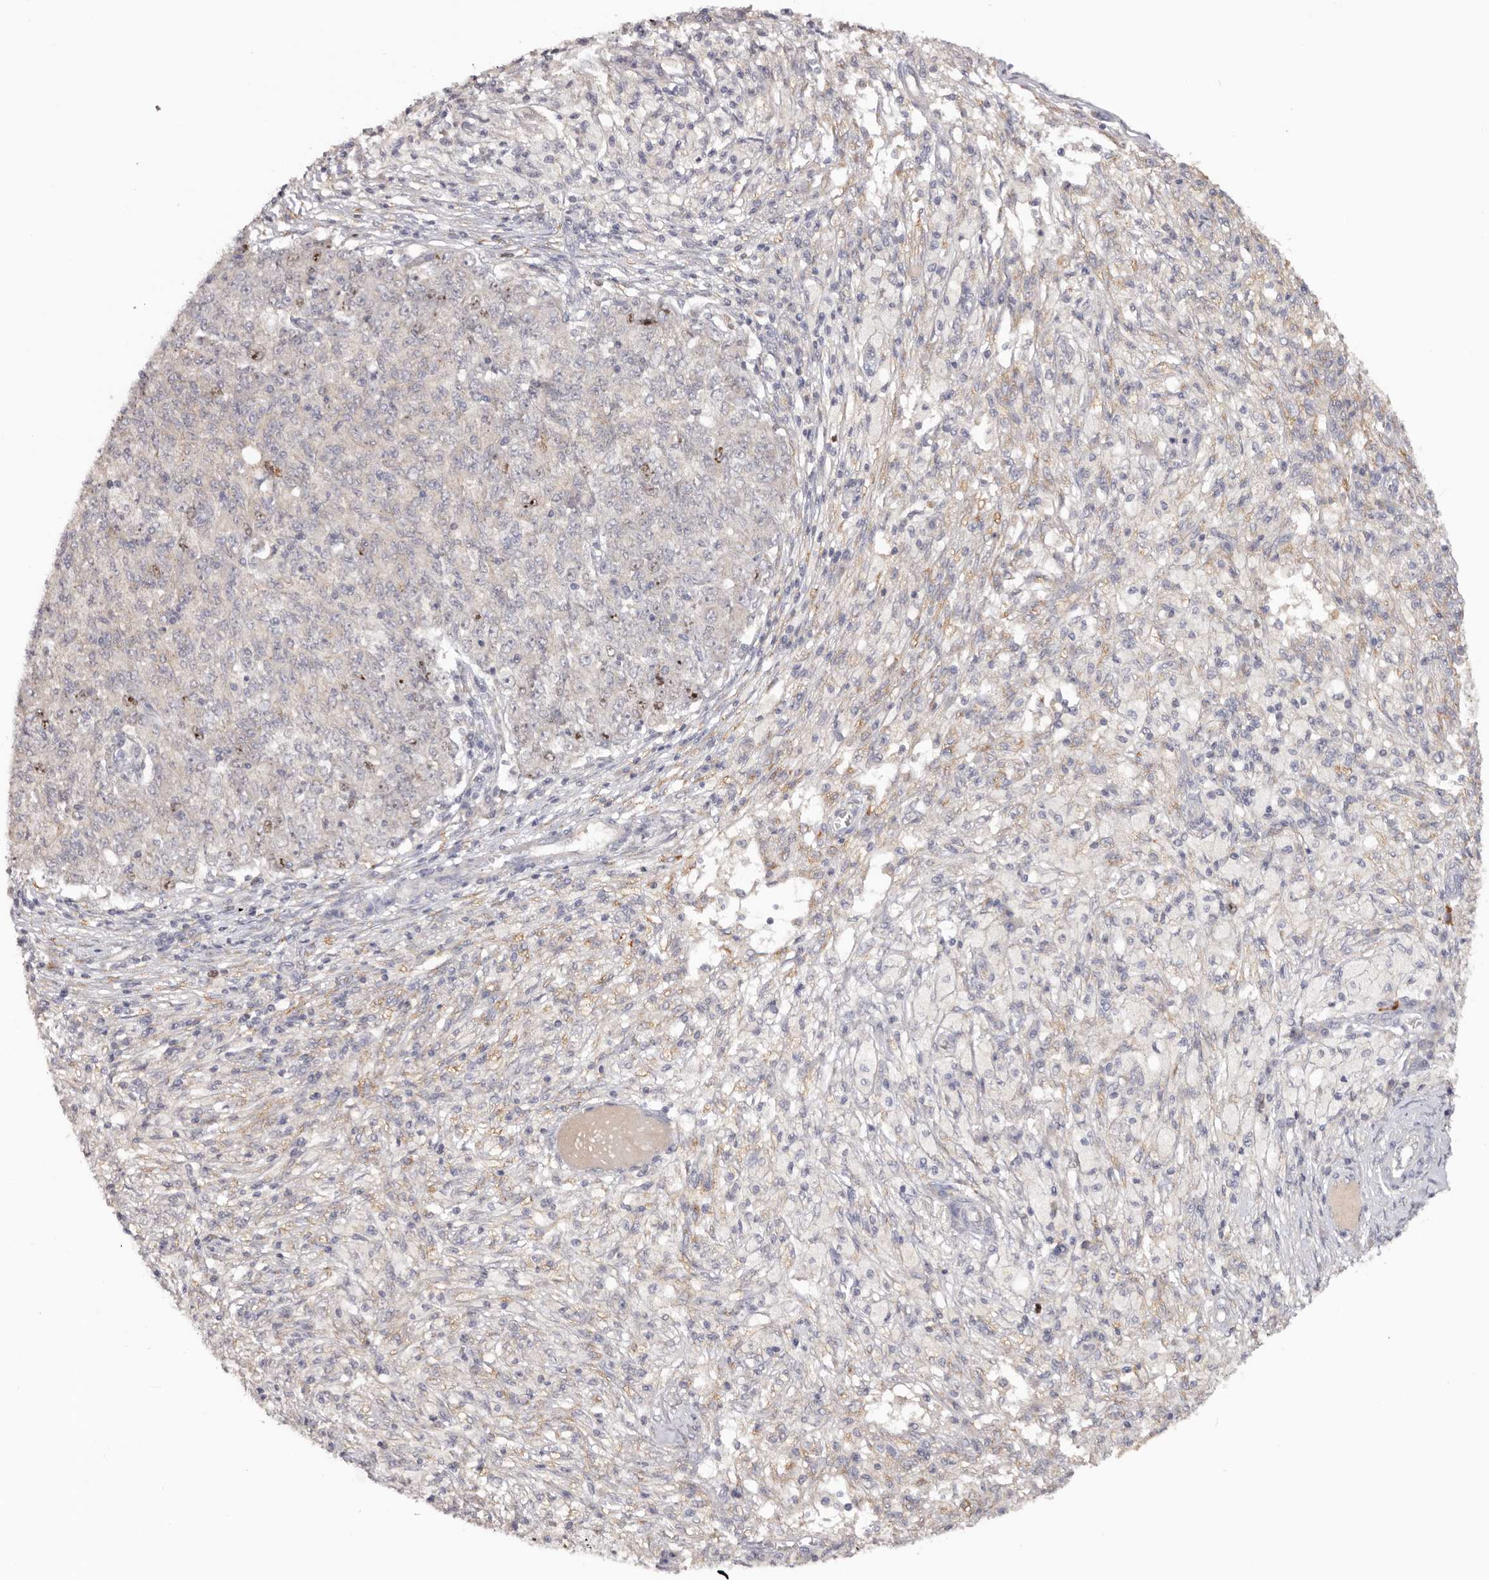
{"staining": {"intensity": "moderate", "quantity": "<25%", "location": "nuclear"}, "tissue": "ovarian cancer", "cell_type": "Tumor cells", "image_type": "cancer", "snomed": [{"axis": "morphology", "description": "Carcinoma, endometroid"}, {"axis": "topography", "description": "Ovary"}], "caption": "Immunohistochemistry (IHC) staining of ovarian endometroid carcinoma, which exhibits low levels of moderate nuclear expression in approximately <25% of tumor cells indicating moderate nuclear protein positivity. The staining was performed using DAB (3,3'-diaminobenzidine) (brown) for protein detection and nuclei were counterstained in hematoxylin (blue).", "gene": "CCDC190", "patient": {"sex": "female", "age": 42}}